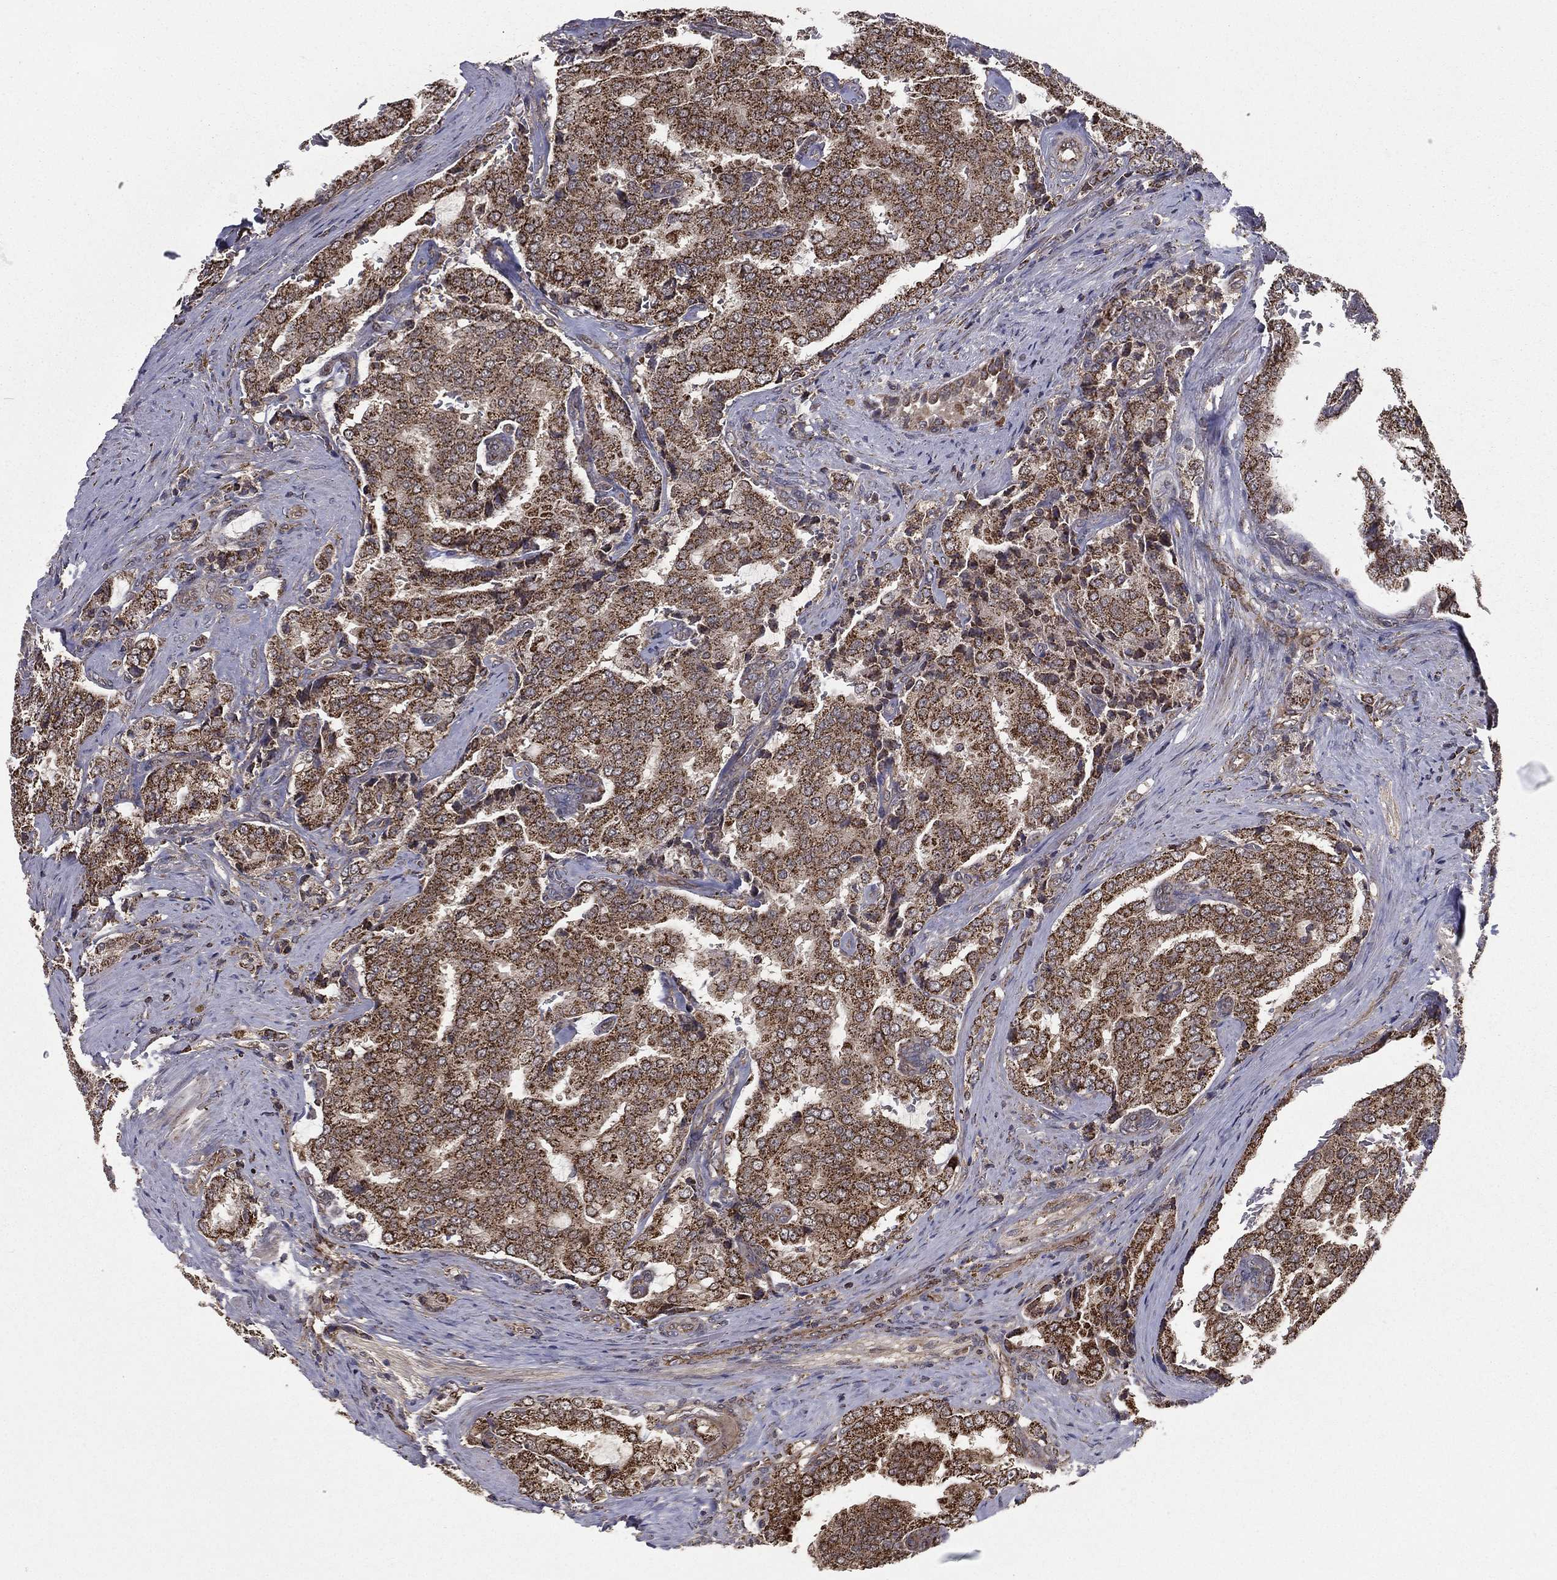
{"staining": {"intensity": "moderate", "quantity": ">75%", "location": "cytoplasmic/membranous"}, "tissue": "prostate cancer", "cell_type": "Tumor cells", "image_type": "cancer", "snomed": [{"axis": "morphology", "description": "Adenocarcinoma, NOS"}, {"axis": "topography", "description": "Prostate"}], "caption": "A photomicrograph of prostate cancer stained for a protein shows moderate cytoplasmic/membranous brown staining in tumor cells. The staining is performed using DAB (3,3'-diaminobenzidine) brown chromogen to label protein expression. The nuclei are counter-stained blue using hematoxylin.", "gene": "RIGI", "patient": {"sex": "male", "age": 65}}